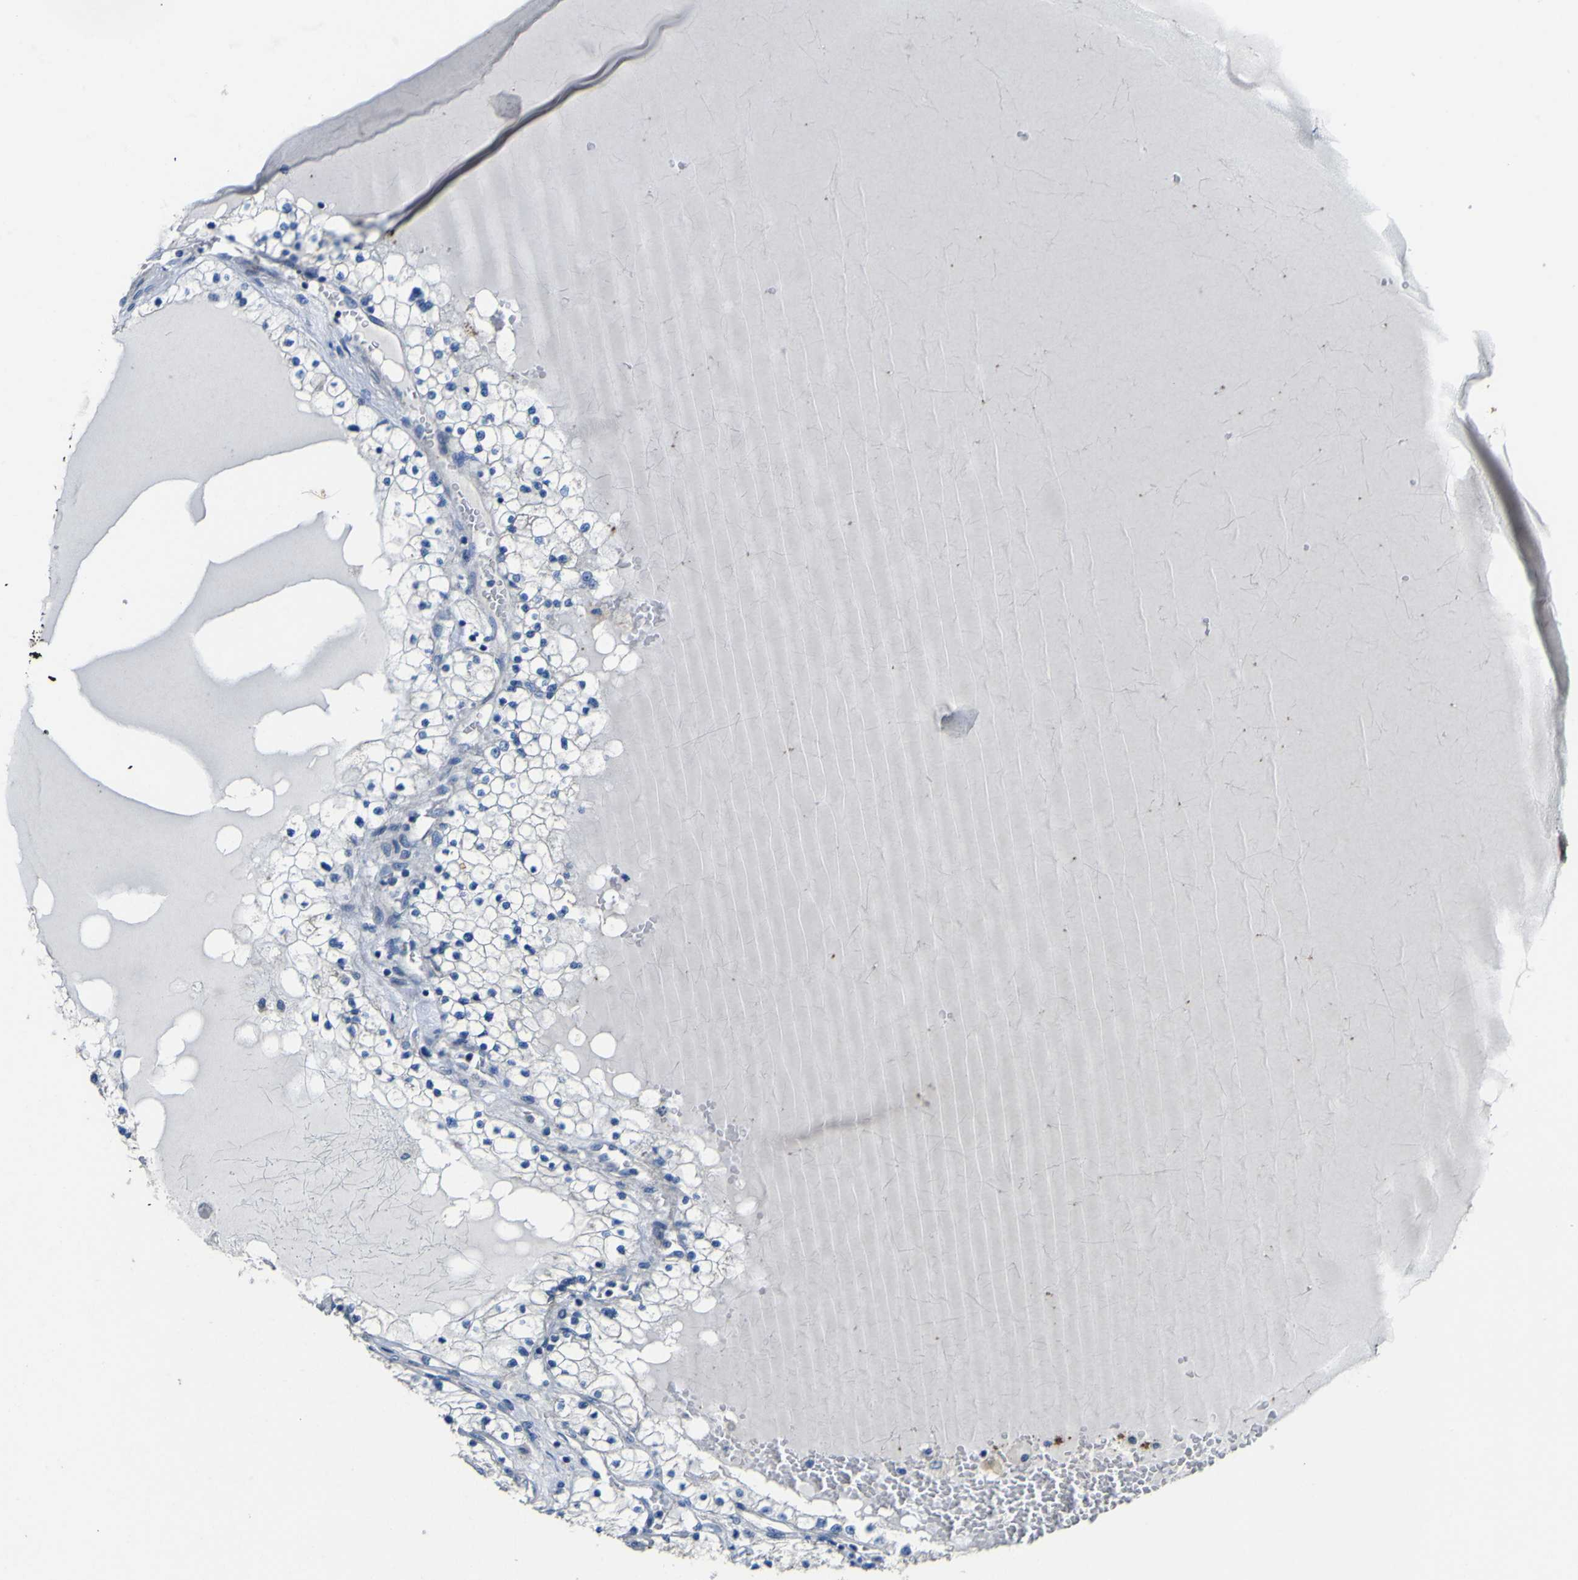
{"staining": {"intensity": "negative", "quantity": "none", "location": "none"}, "tissue": "renal cancer", "cell_type": "Tumor cells", "image_type": "cancer", "snomed": [{"axis": "morphology", "description": "Adenocarcinoma, NOS"}, {"axis": "topography", "description": "Kidney"}], "caption": "A high-resolution photomicrograph shows IHC staining of renal cancer, which displays no significant staining in tumor cells. The staining was performed using DAB to visualize the protein expression in brown, while the nuclei were stained in blue with hematoxylin (Magnification: 20x).", "gene": "ALDH18A1", "patient": {"sex": "male", "age": 68}}